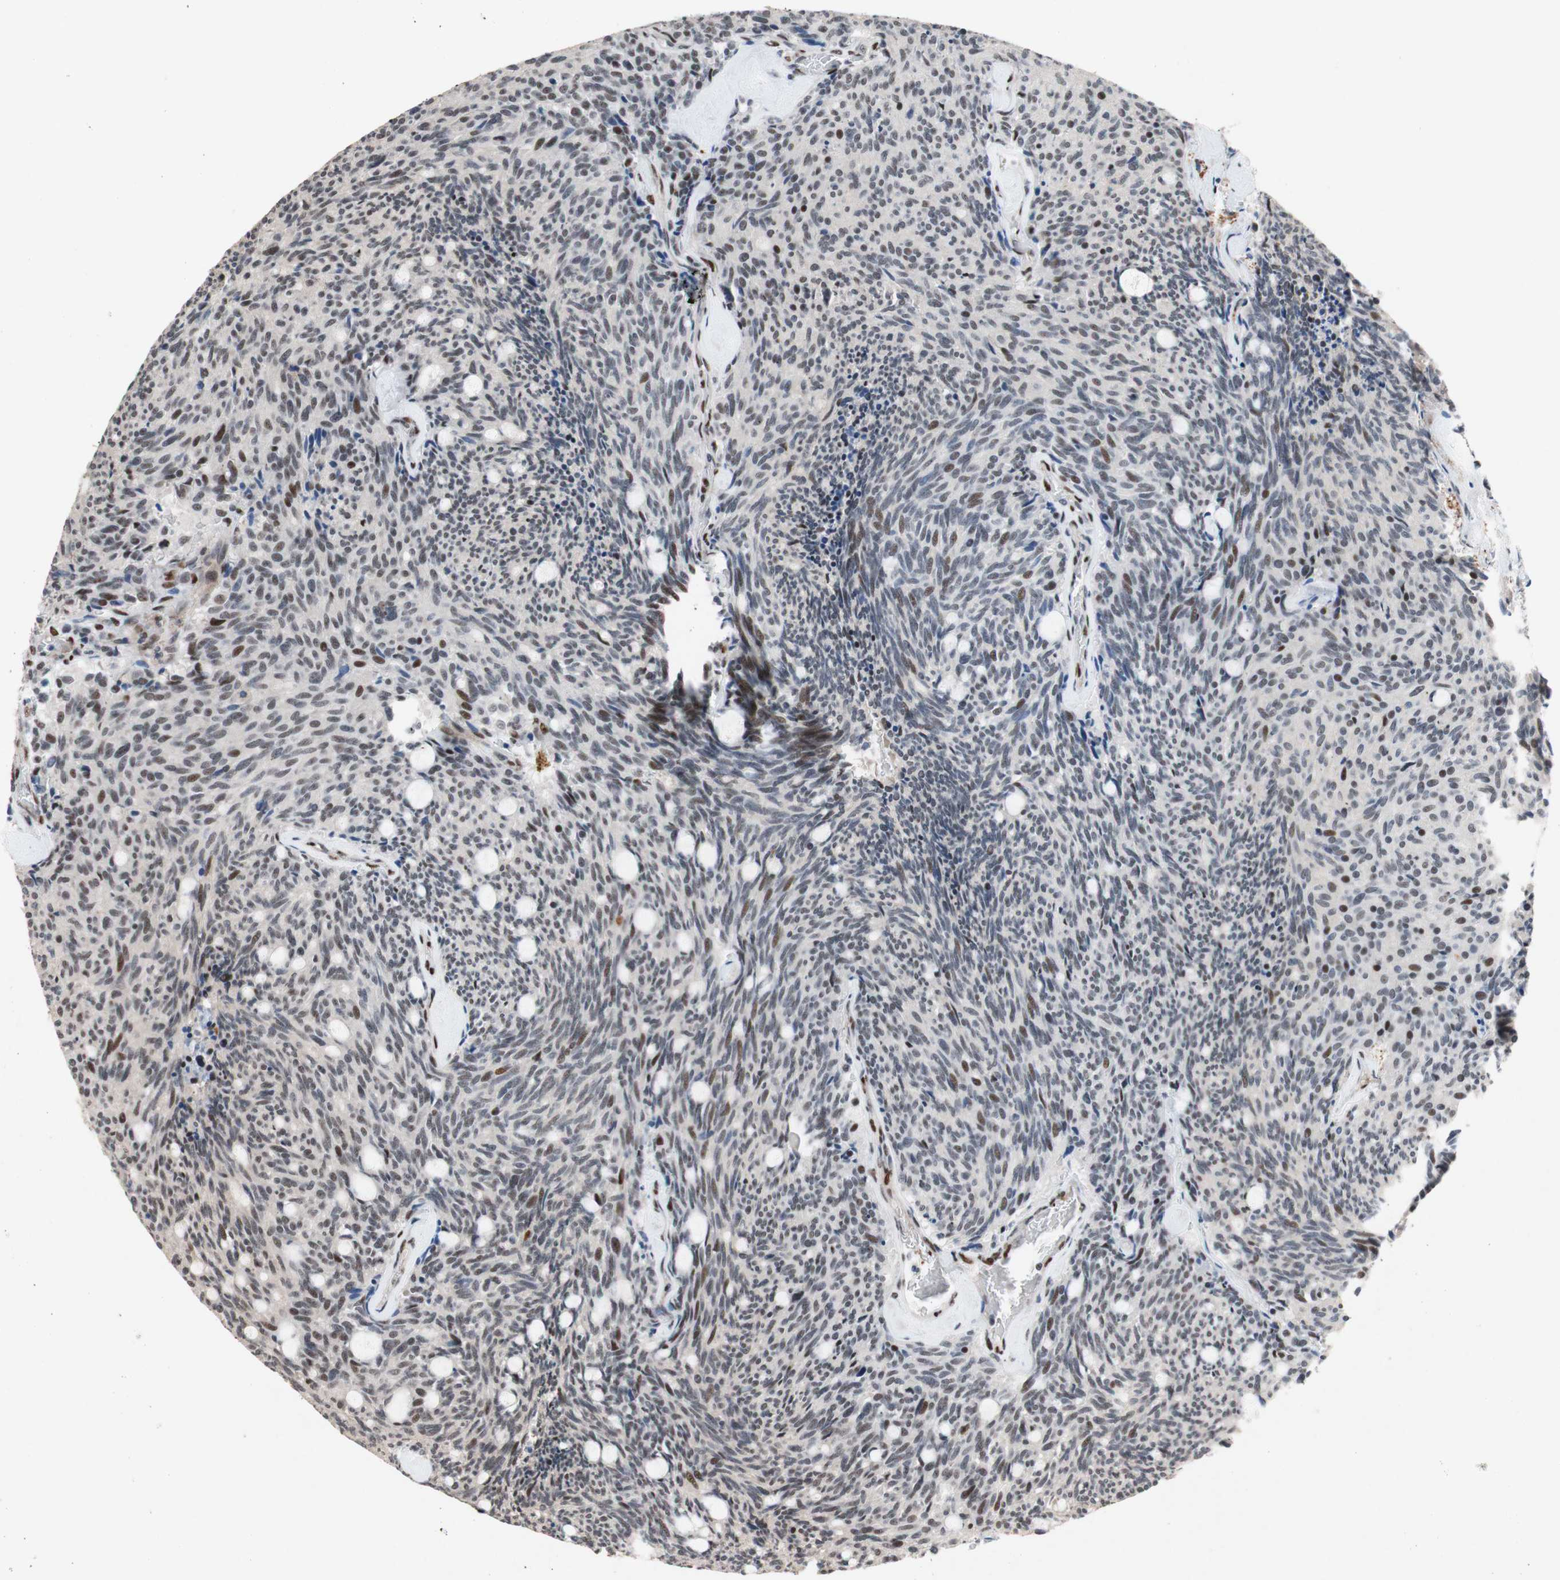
{"staining": {"intensity": "weak", "quantity": "25%-75%", "location": "nuclear"}, "tissue": "carcinoid", "cell_type": "Tumor cells", "image_type": "cancer", "snomed": [{"axis": "morphology", "description": "Carcinoid, malignant, NOS"}, {"axis": "topography", "description": "Pancreas"}], "caption": "Brown immunohistochemical staining in human carcinoid (malignant) shows weak nuclear positivity in about 25%-75% of tumor cells. The staining is performed using DAB brown chromogen to label protein expression. The nuclei are counter-stained blue using hematoxylin.", "gene": "TLE1", "patient": {"sex": "female", "age": 54}}